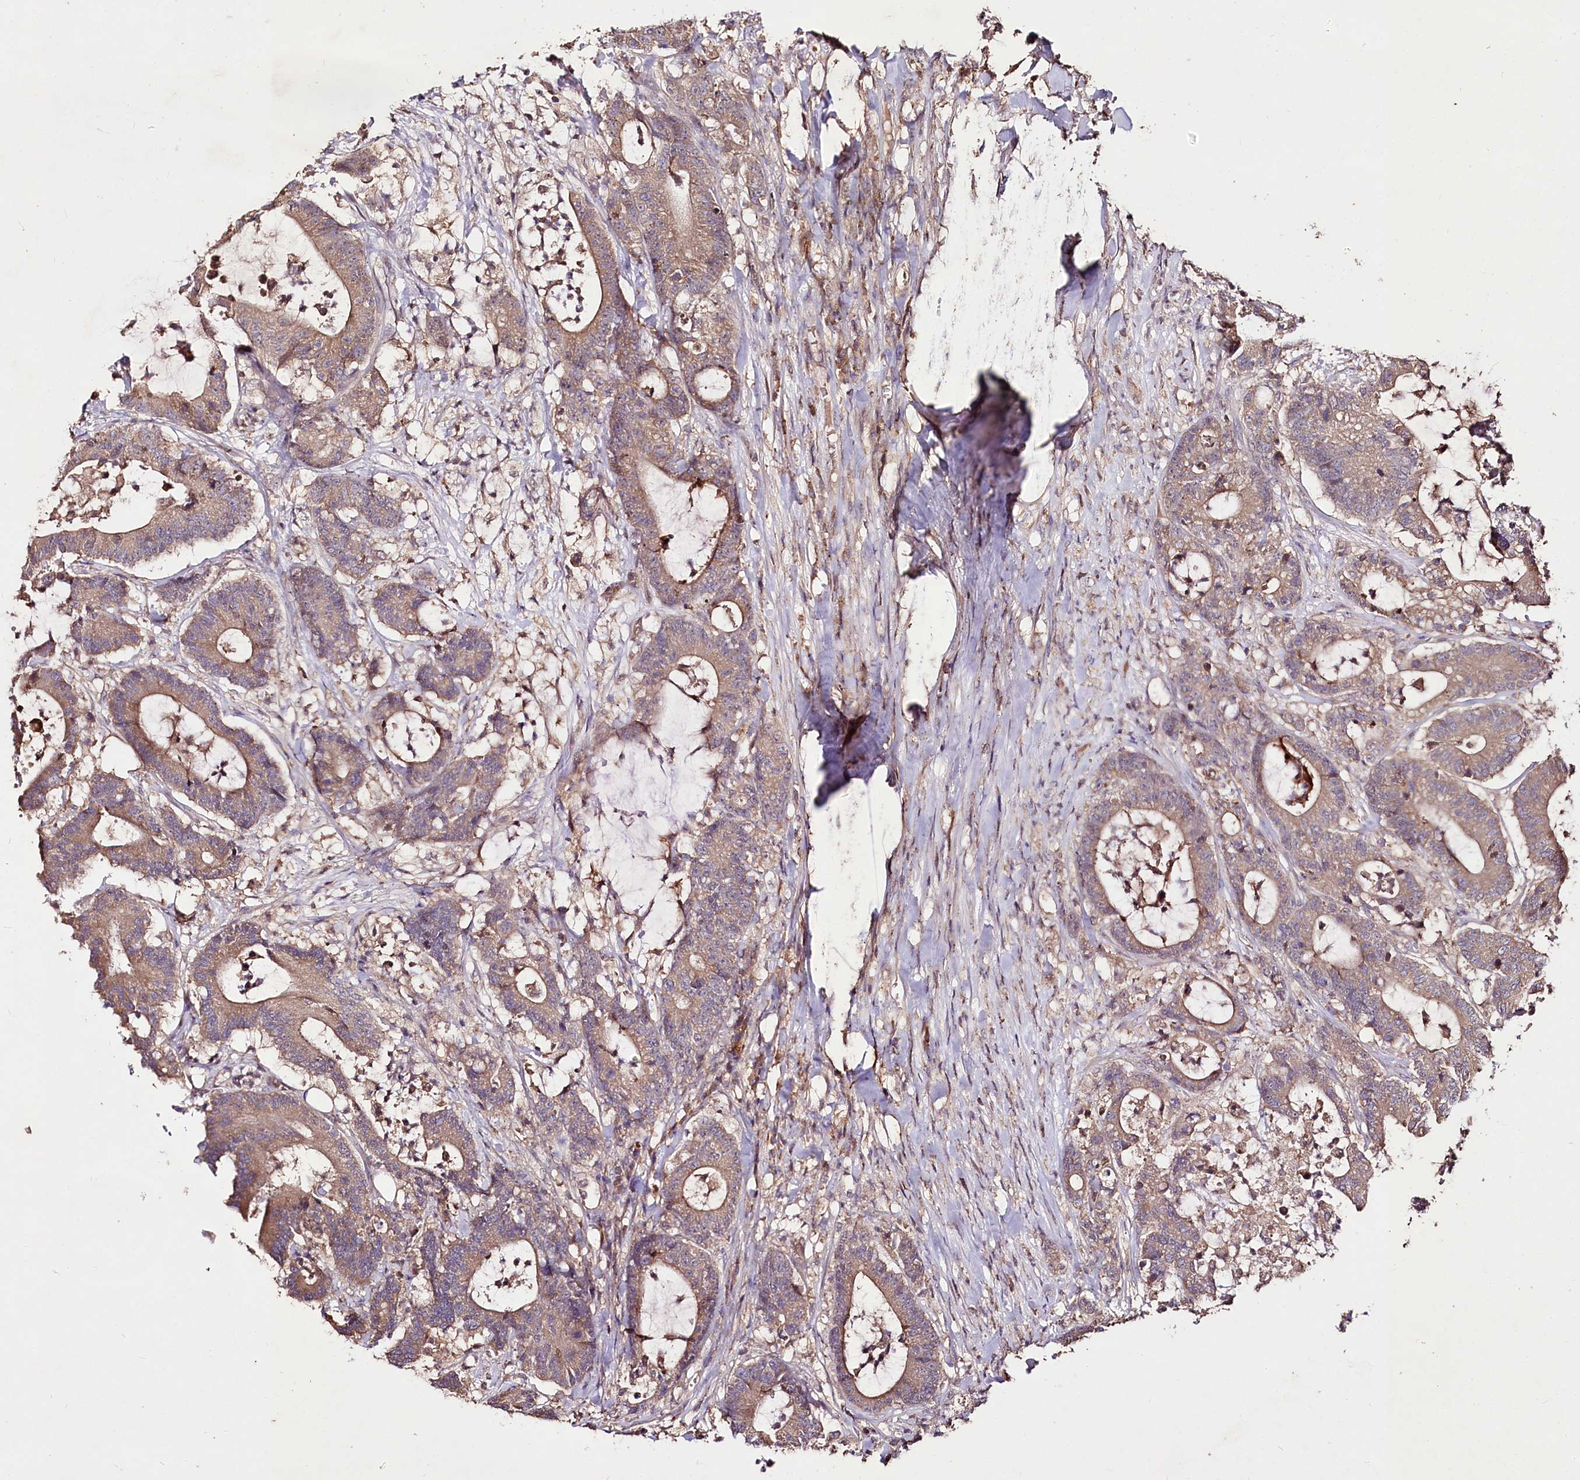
{"staining": {"intensity": "weak", "quantity": ">75%", "location": "cytoplasmic/membranous"}, "tissue": "colorectal cancer", "cell_type": "Tumor cells", "image_type": "cancer", "snomed": [{"axis": "morphology", "description": "Adenocarcinoma, NOS"}, {"axis": "topography", "description": "Colon"}], "caption": "The image displays staining of colorectal adenocarcinoma, revealing weak cytoplasmic/membranous protein positivity (brown color) within tumor cells.", "gene": "FAM53B", "patient": {"sex": "female", "age": 84}}